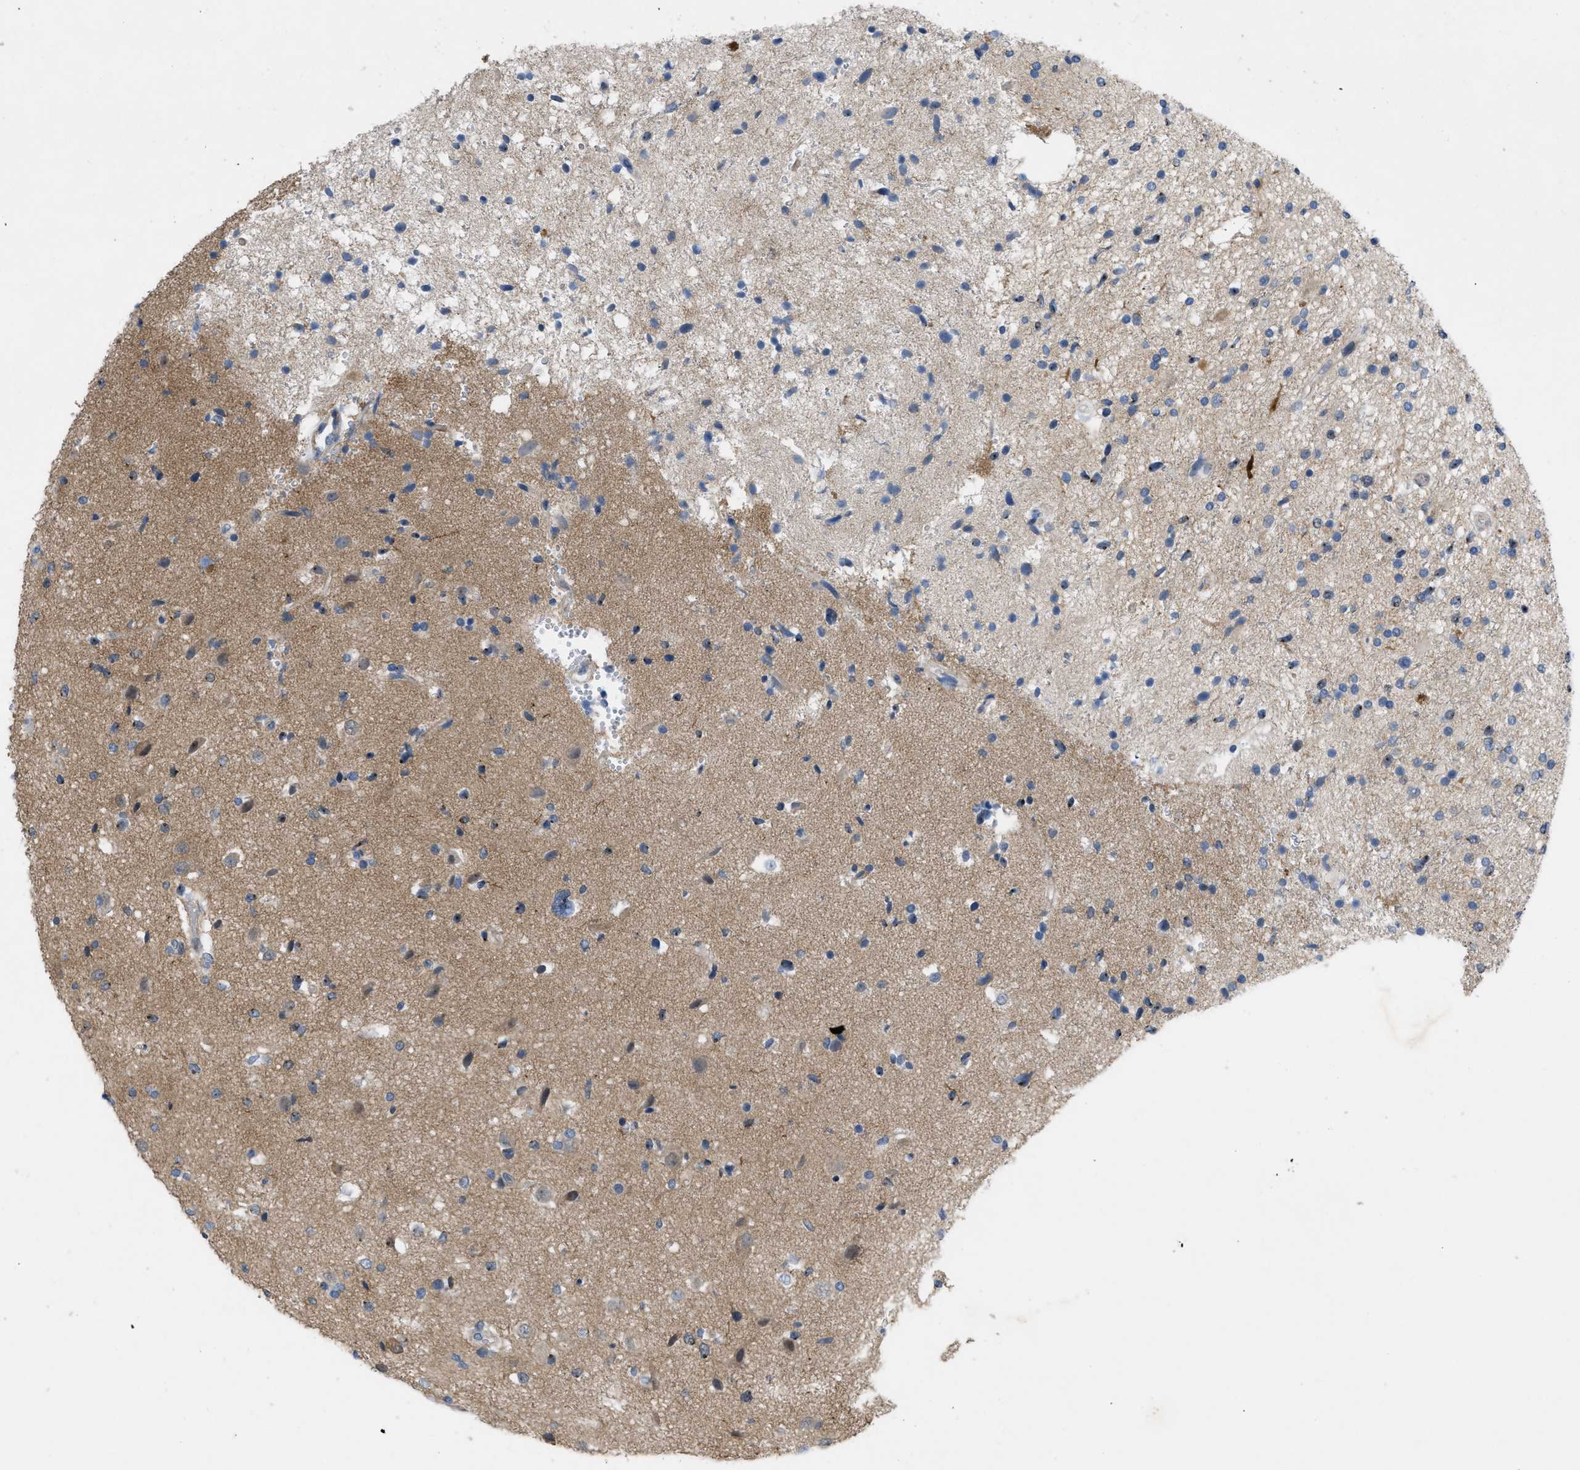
{"staining": {"intensity": "negative", "quantity": "none", "location": "none"}, "tissue": "glioma", "cell_type": "Tumor cells", "image_type": "cancer", "snomed": [{"axis": "morphology", "description": "Glioma, malignant, High grade"}, {"axis": "topography", "description": "Brain"}], "caption": "Tumor cells show no significant expression in high-grade glioma (malignant). The staining was performed using DAB (3,3'-diaminobenzidine) to visualize the protein expression in brown, while the nuclei were stained in blue with hematoxylin (Magnification: 20x).", "gene": "NDEL1", "patient": {"sex": "male", "age": 33}}